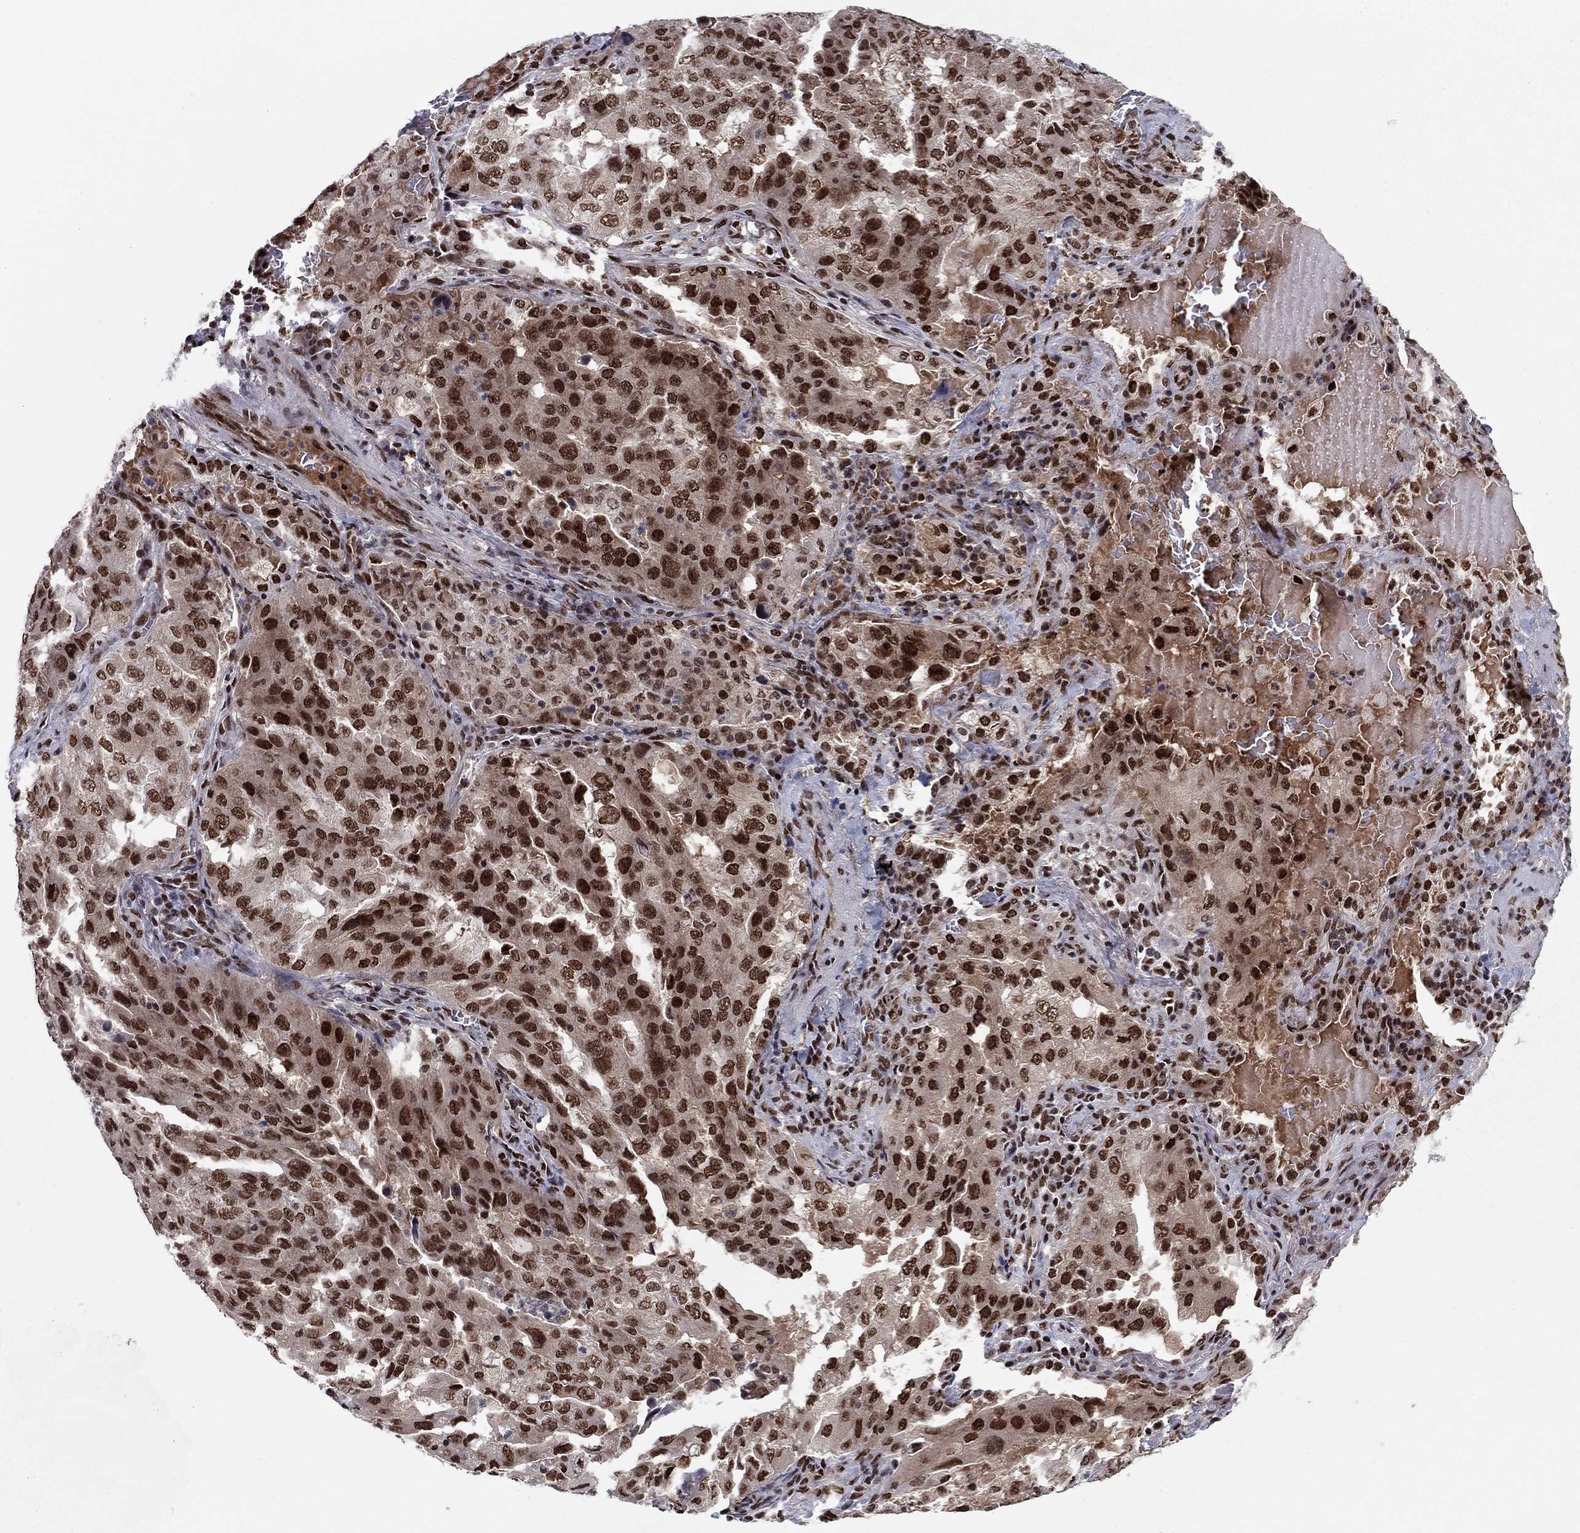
{"staining": {"intensity": "strong", "quantity": ">75%", "location": "nuclear"}, "tissue": "lung cancer", "cell_type": "Tumor cells", "image_type": "cancer", "snomed": [{"axis": "morphology", "description": "Adenocarcinoma, NOS"}, {"axis": "topography", "description": "Lung"}], "caption": "Immunohistochemistry (IHC) micrograph of neoplastic tissue: human lung cancer stained using IHC shows high levels of strong protein expression localized specifically in the nuclear of tumor cells, appearing as a nuclear brown color.", "gene": "USP54", "patient": {"sex": "female", "age": 61}}